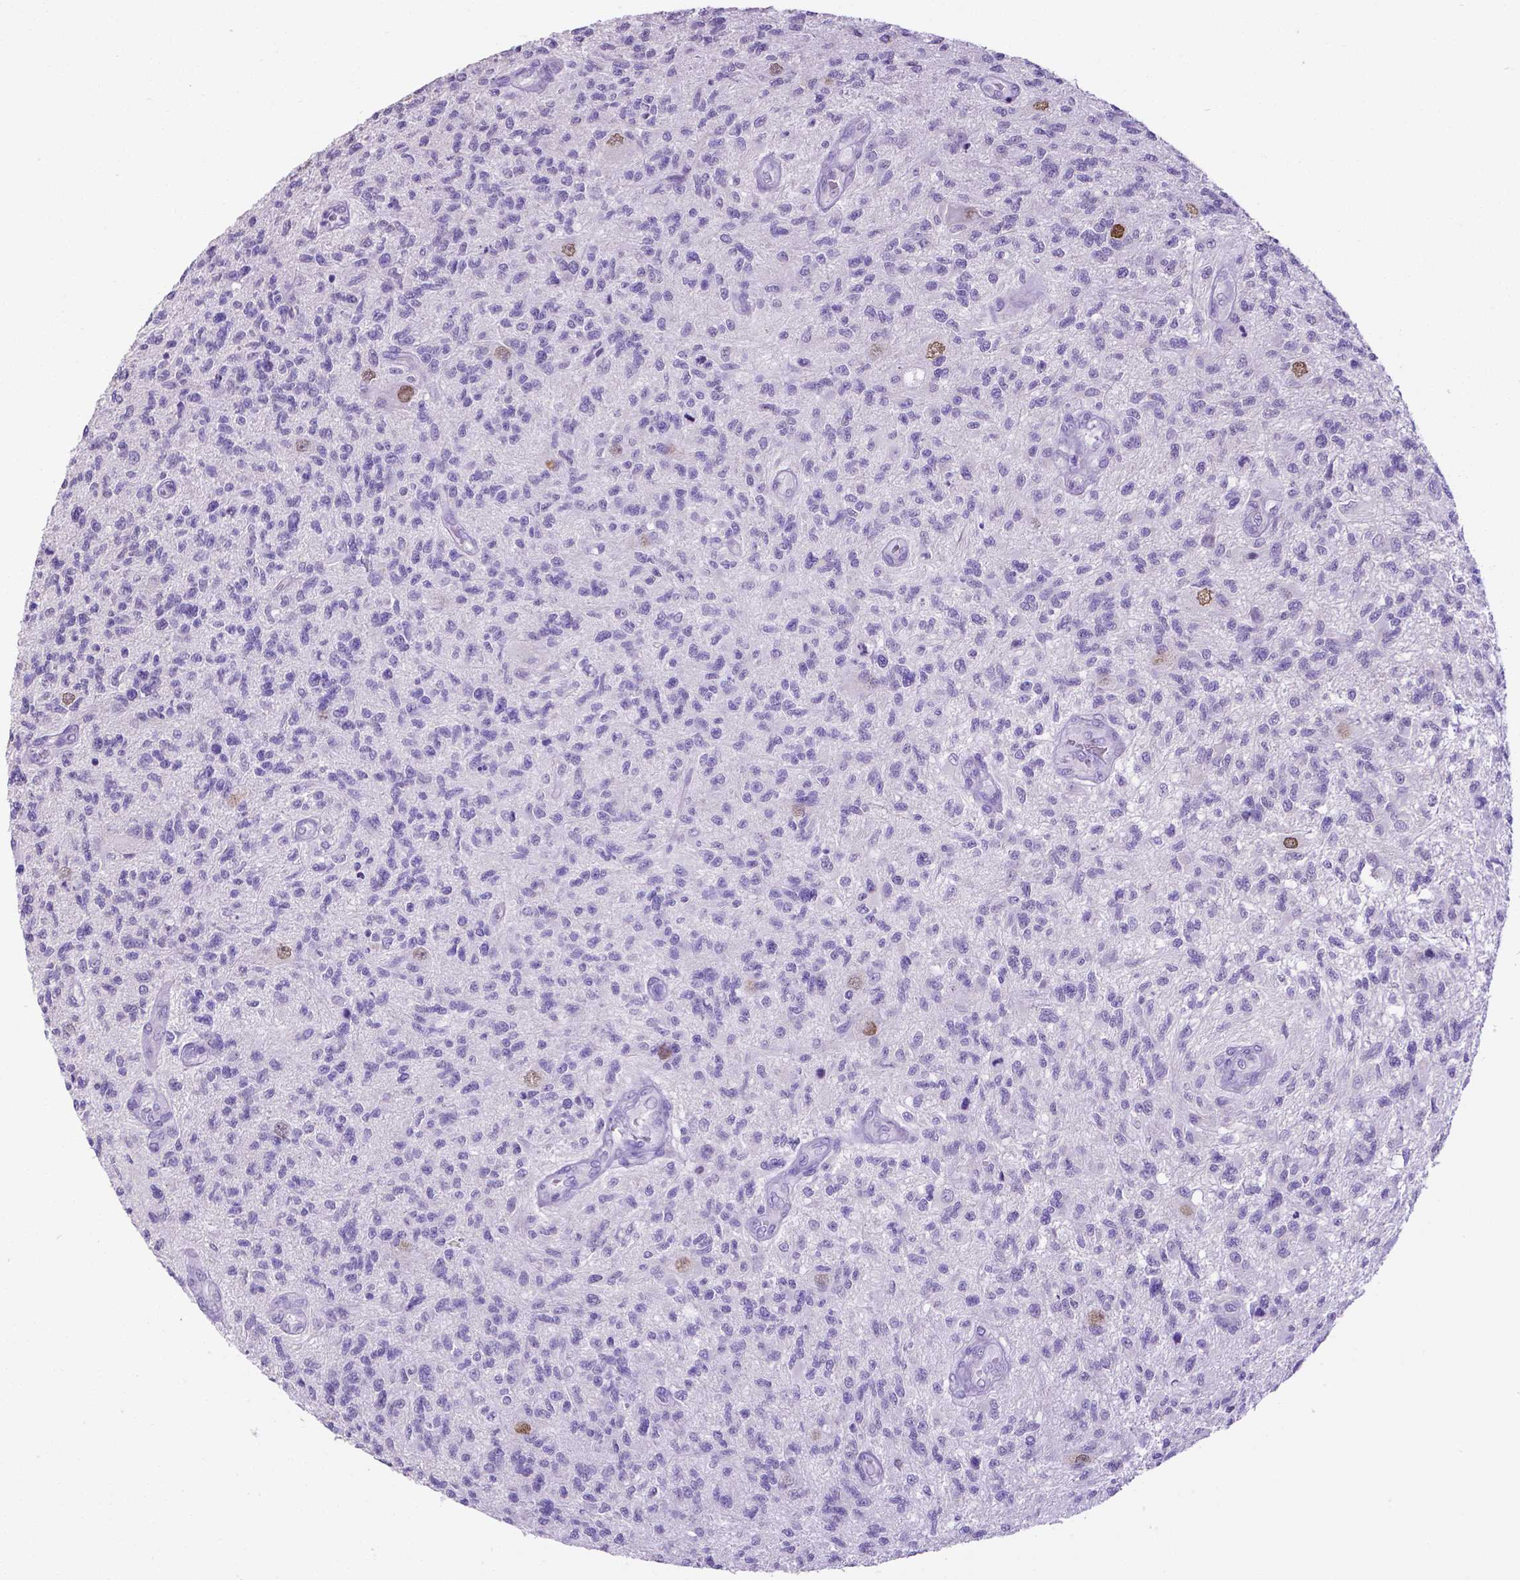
{"staining": {"intensity": "negative", "quantity": "none", "location": "none"}, "tissue": "glioma", "cell_type": "Tumor cells", "image_type": "cancer", "snomed": [{"axis": "morphology", "description": "Glioma, malignant, High grade"}, {"axis": "topography", "description": "Brain"}], "caption": "Tumor cells show no significant protein expression in malignant glioma (high-grade).", "gene": "SATB2", "patient": {"sex": "male", "age": 56}}